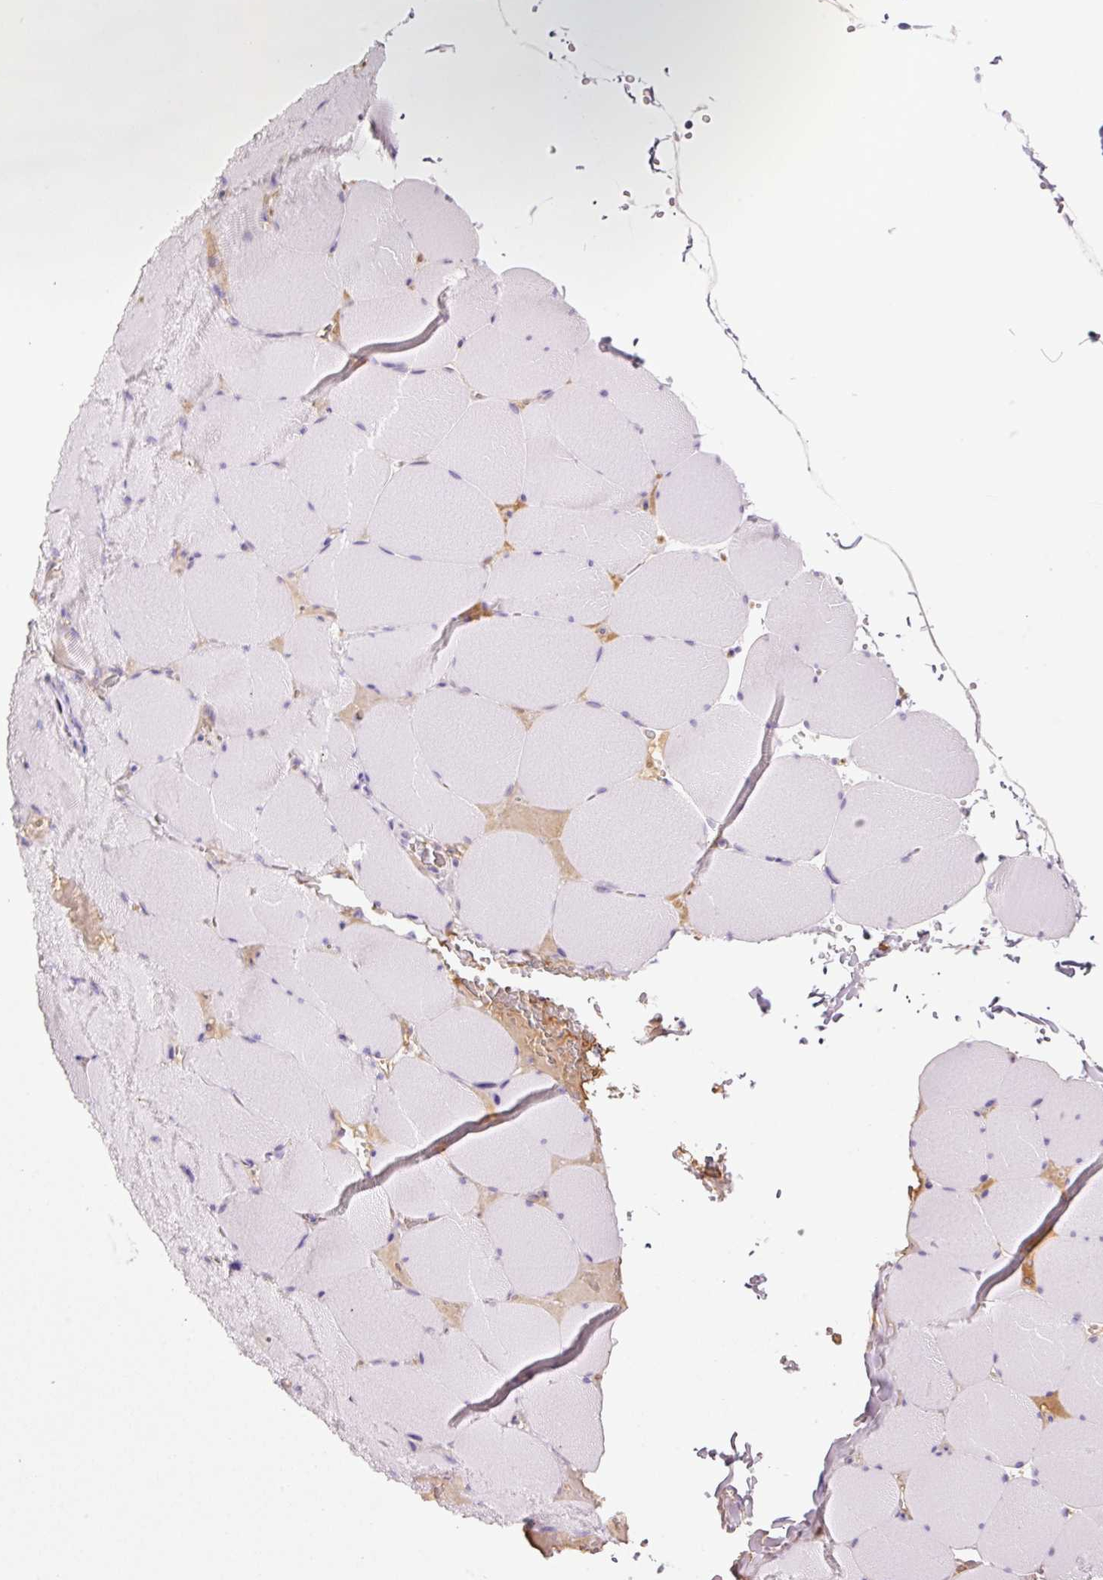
{"staining": {"intensity": "negative", "quantity": "none", "location": "none"}, "tissue": "skeletal muscle", "cell_type": "Myocytes", "image_type": "normal", "snomed": [{"axis": "morphology", "description": "Normal tissue, NOS"}, {"axis": "topography", "description": "Skeletal muscle"}, {"axis": "topography", "description": "Head-Neck"}], "caption": "The photomicrograph reveals no staining of myocytes in unremarkable skeletal muscle. (DAB (3,3'-diaminobenzidine) IHC visualized using brightfield microscopy, high magnification).", "gene": "KLF1", "patient": {"sex": "male", "age": 66}}